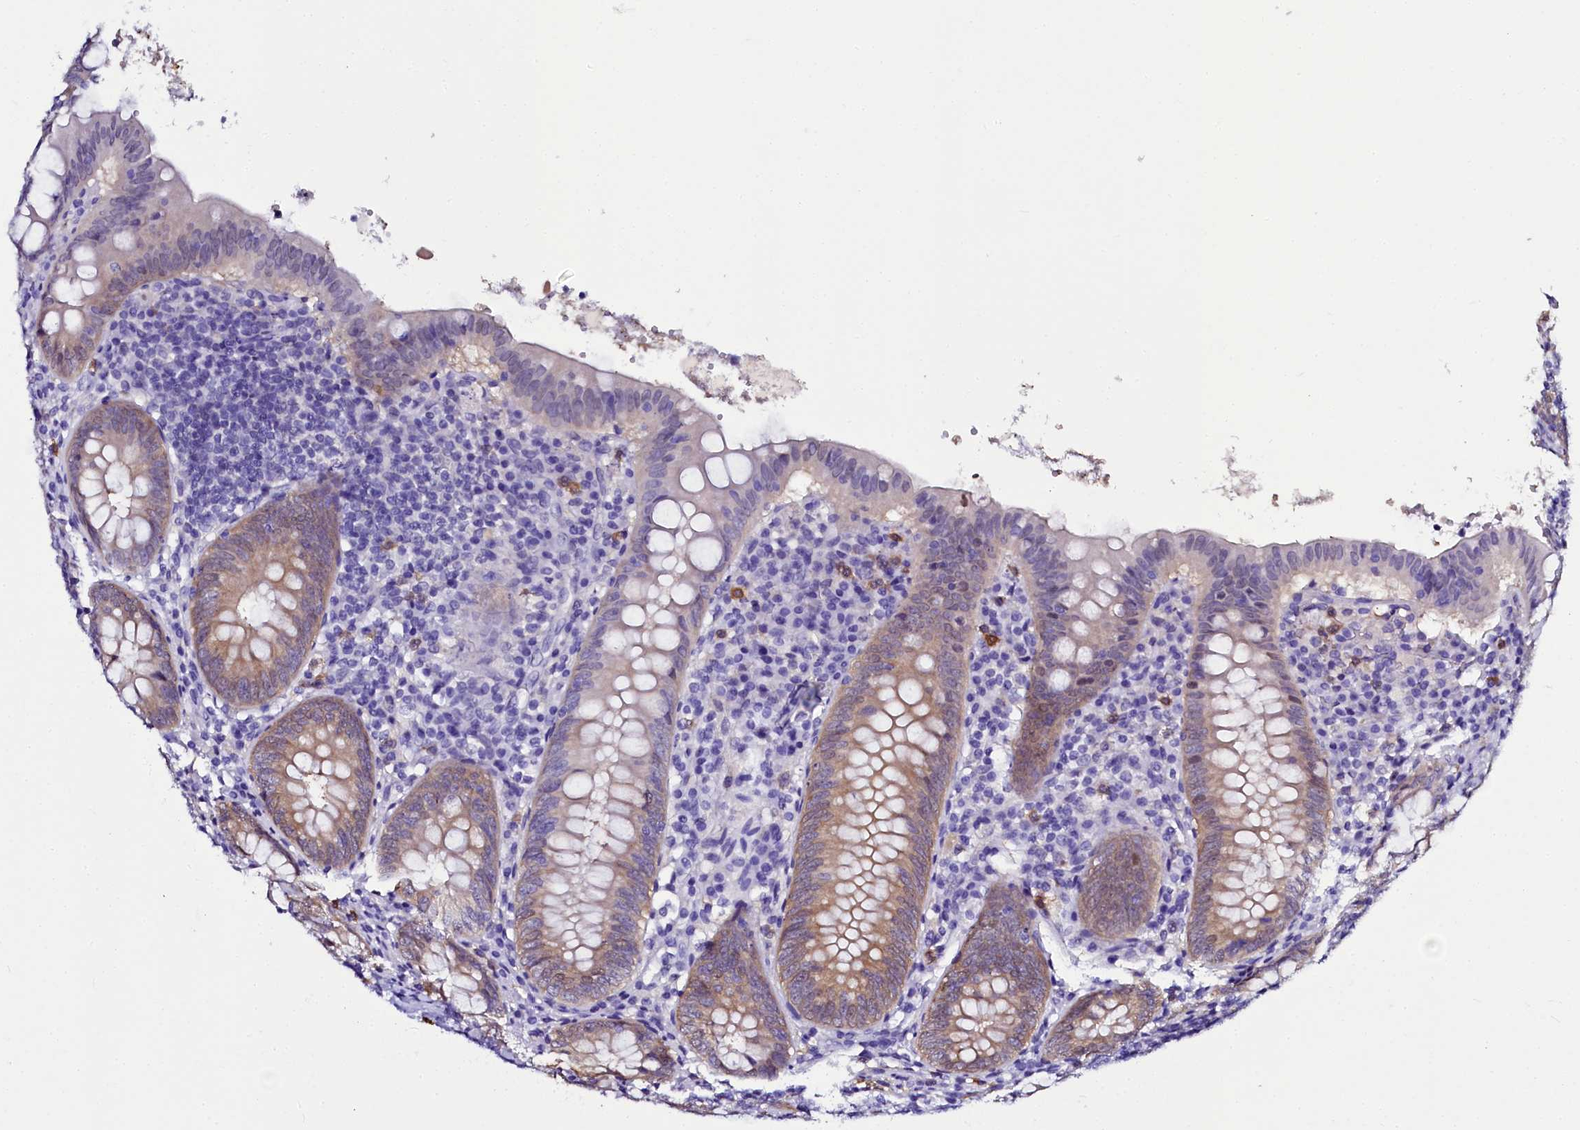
{"staining": {"intensity": "moderate", "quantity": "25%-75%", "location": "cytoplasmic/membranous"}, "tissue": "appendix", "cell_type": "Glandular cells", "image_type": "normal", "snomed": [{"axis": "morphology", "description": "Normal tissue, NOS"}, {"axis": "topography", "description": "Appendix"}], "caption": "This is a histology image of IHC staining of normal appendix, which shows moderate positivity in the cytoplasmic/membranous of glandular cells.", "gene": "SORD", "patient": {"sex": "female", "age": 54}}